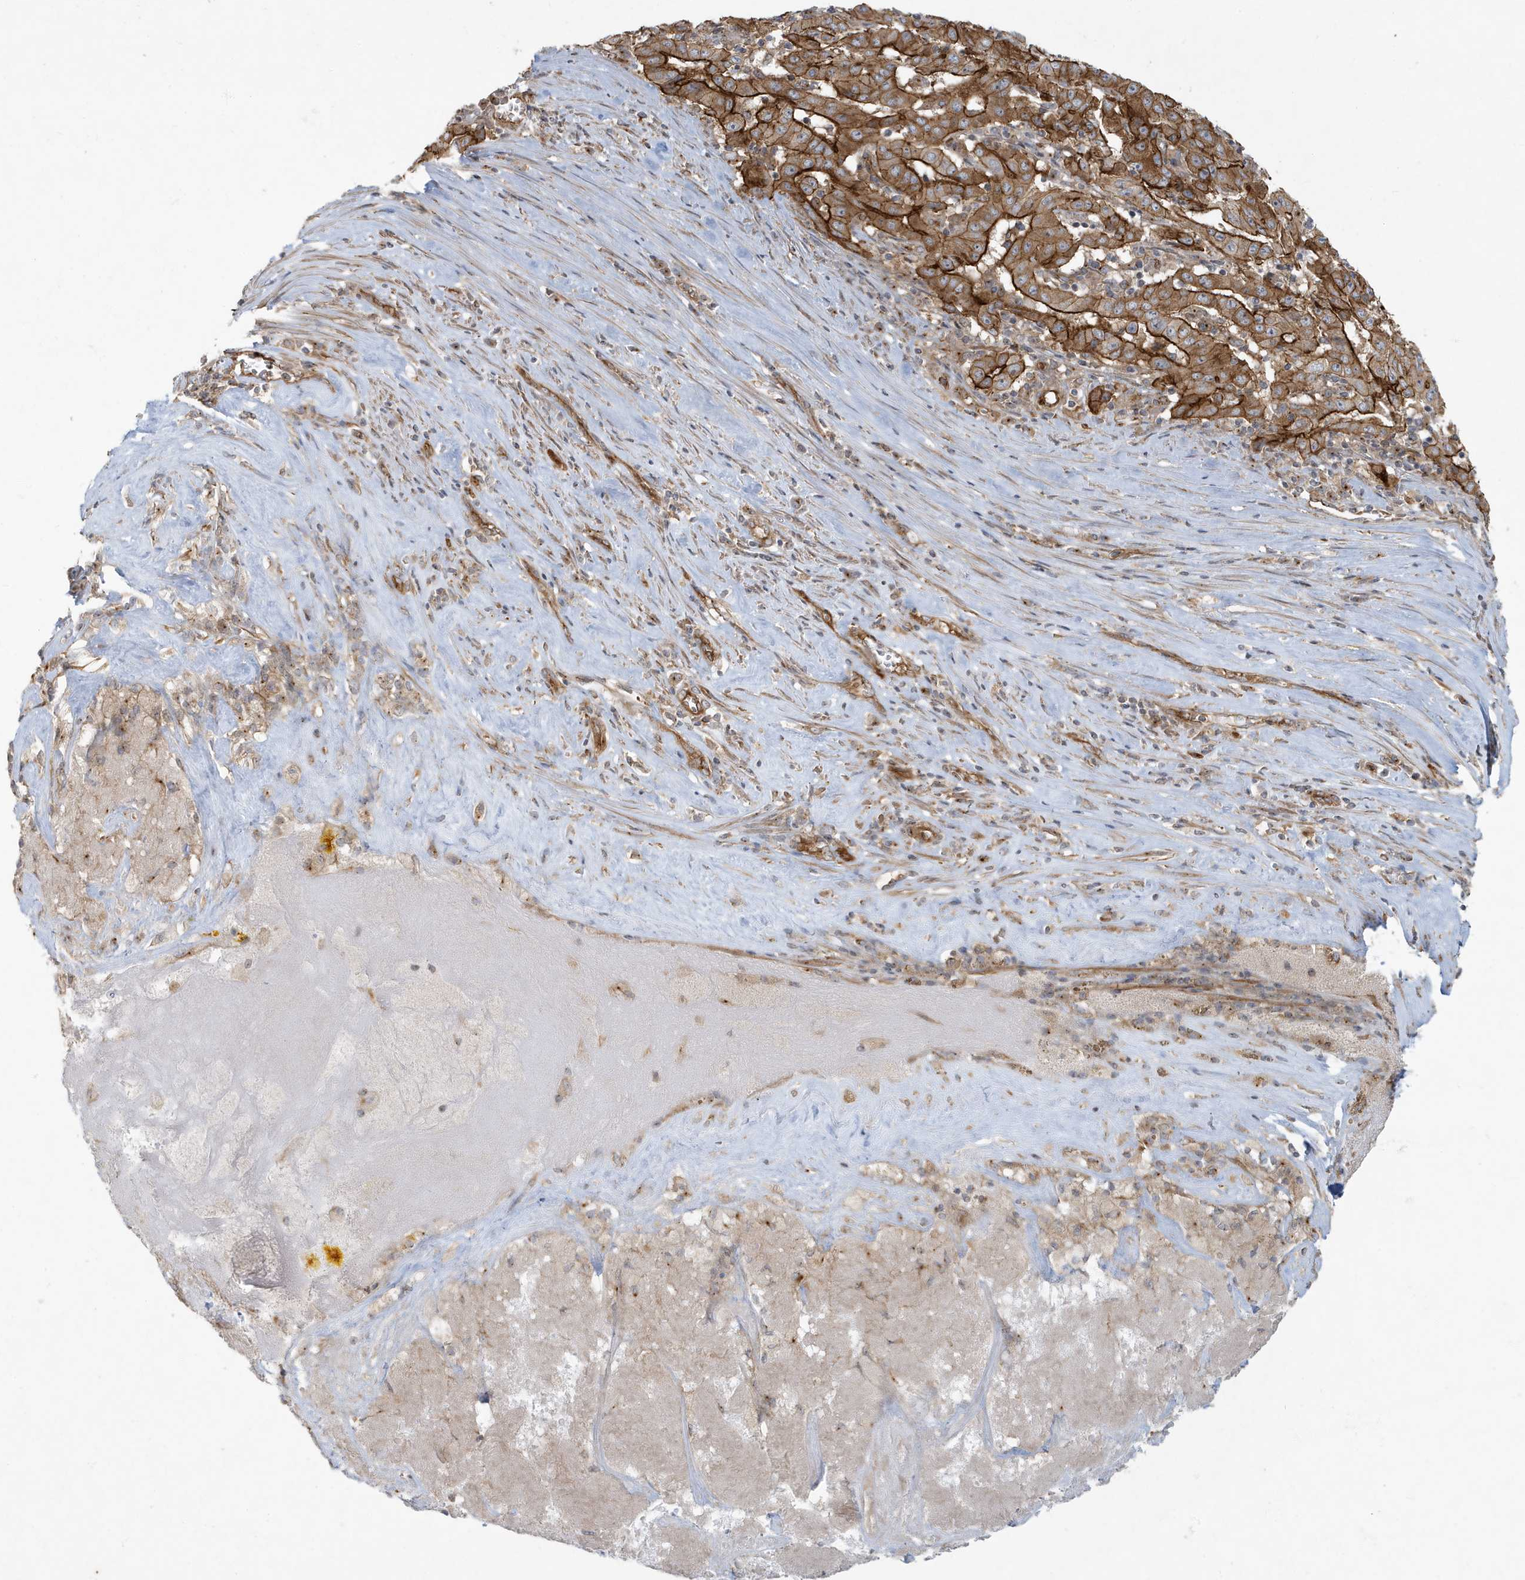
{"staining": {"intensity": "strong", "quantity": ">75%", "location": "cytoplasmic/membranous"}, "tissue": "pancreatic cancer", "cell_type": "Tumor cells", "image_type": "cancer", "snomed": [{"axis": "morphology", "description": "Adenocarcinoma, NOS"}, {"axis": "topography", "description": "Pancreas"}], "caption": "A brown stain shows strong cytoplasmic/membranous positivity of a protein in pancreatic cancer tumor cells. (DAB IHC with brightfield microscopy, high magnification).", "gene": "ATP23", "patient": {"sex": "male", "age": 63}}